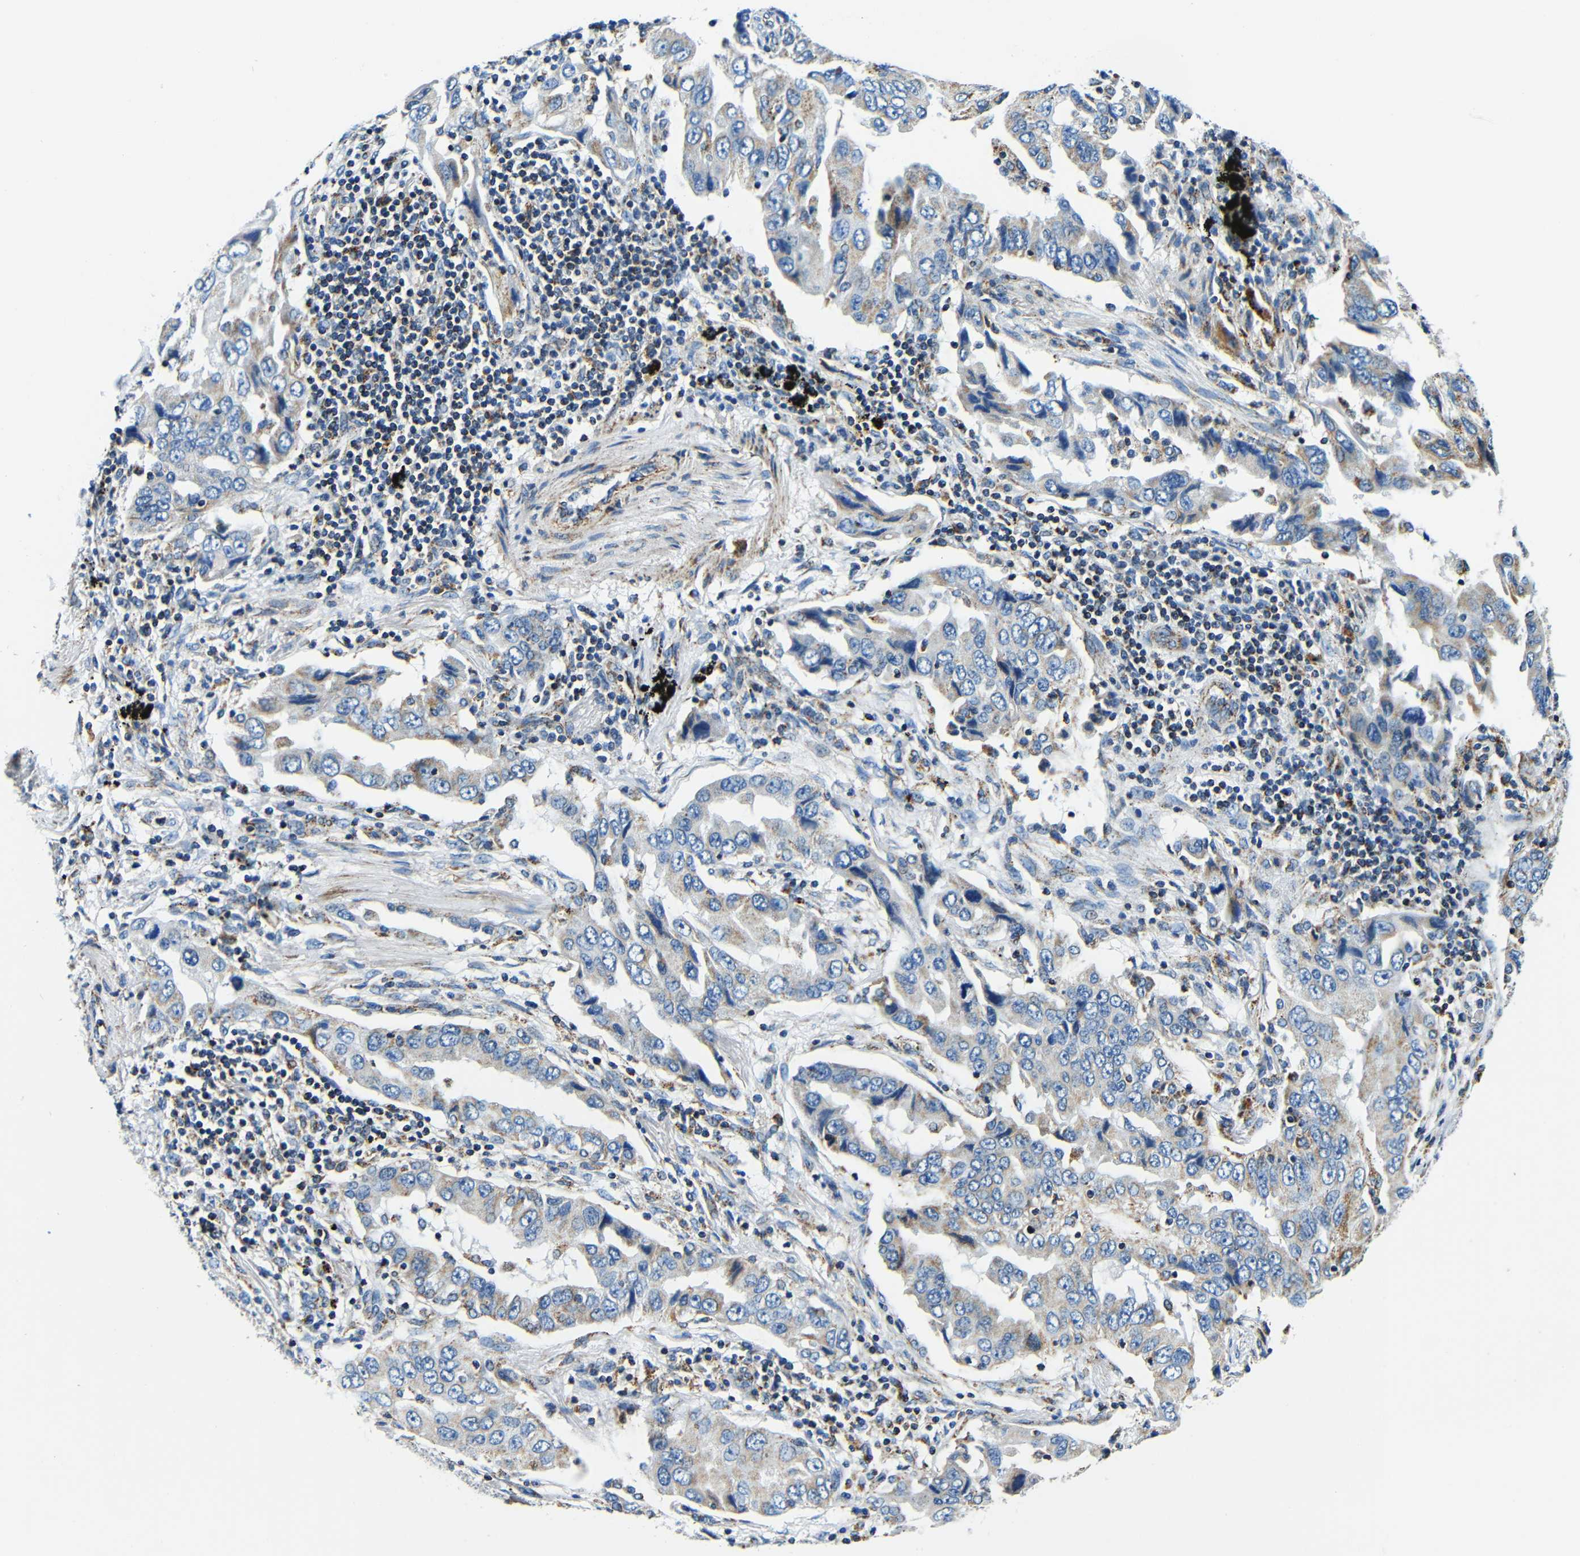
{"staining": {"intensity": "moderate", "quantity": "<25%", "location": "cytoplasmic/membranous"}, "tissue": "lung cancer", "cell_type": "Tumor cells", "image_type": "cancer", "snomed": [{"axis": "morphology", "description": "Adenocarcinoma, NOS"}, {"axis": "topography", "description": "Lung"}], "caption": "Lung adenocarcinoma tissue demonstrates moderate cytoplasmic/membranous positivity in about <25% of tumor cells (brown staining indicates protein expression, while blue staining denotes nuclei).", "gene": "GALNT18", "patient": {"sex": "female", "age": 65}}